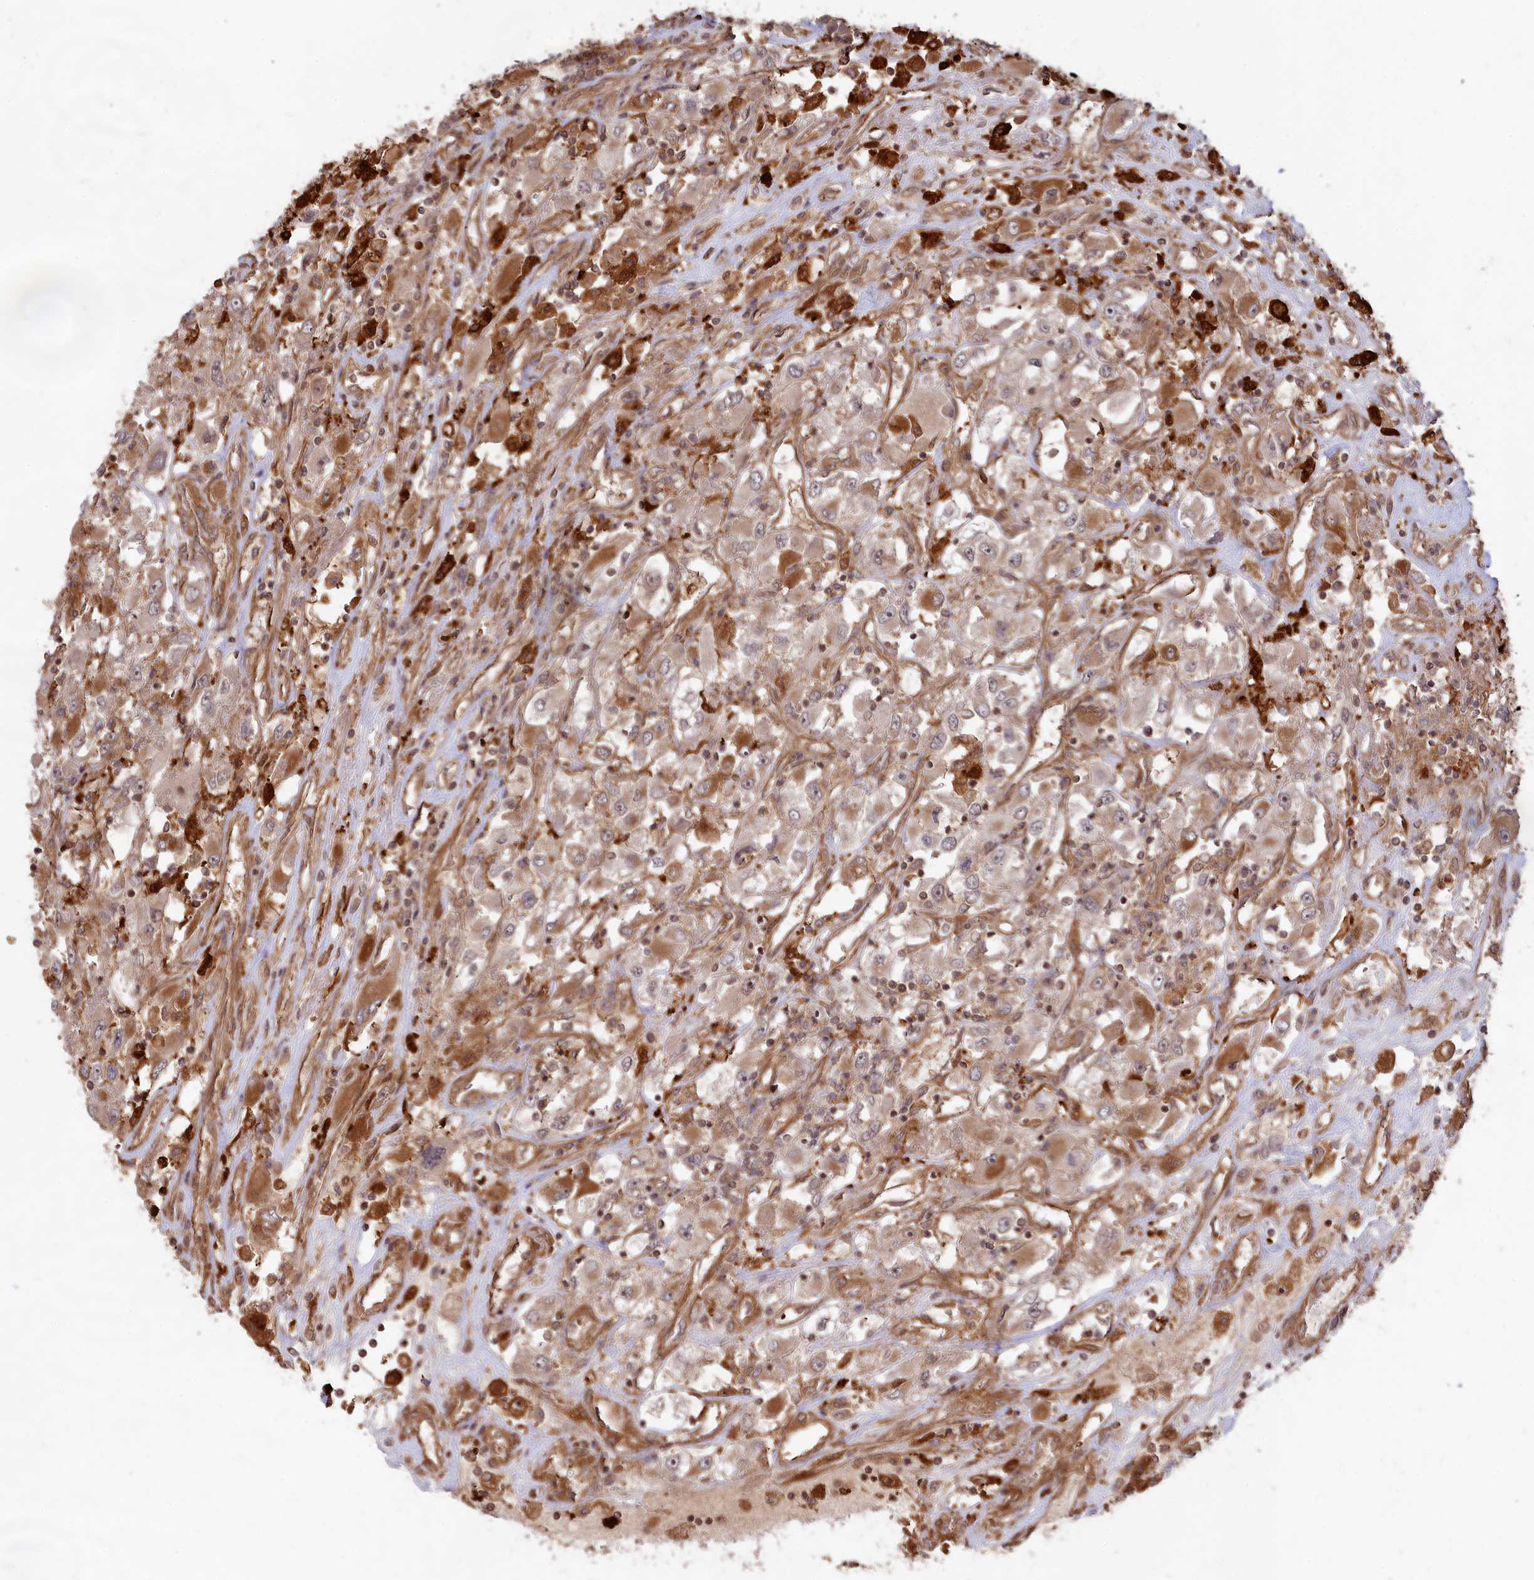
{"staining": {"intensity": "moderate", "quantity": ">75%", "location": "cytoplasmic/membranous"}, "tissue": "renal cancer", "cell_type": "Tumor cells", "image_type": "cancer", "snomed": [{"axis": "morphology", "description": "Adenocarcinoma, NOS"}, {"axis": "topography", "description": "Kidney"}], "caption": "Human adenocarcinoma (renal) stained with a brown dye shows moderate cytoplasmic/membranous positive expression in about >75% of tumor cells.", "gene": "CCDC174", "patient": {"sex": "female", "age": 52}}